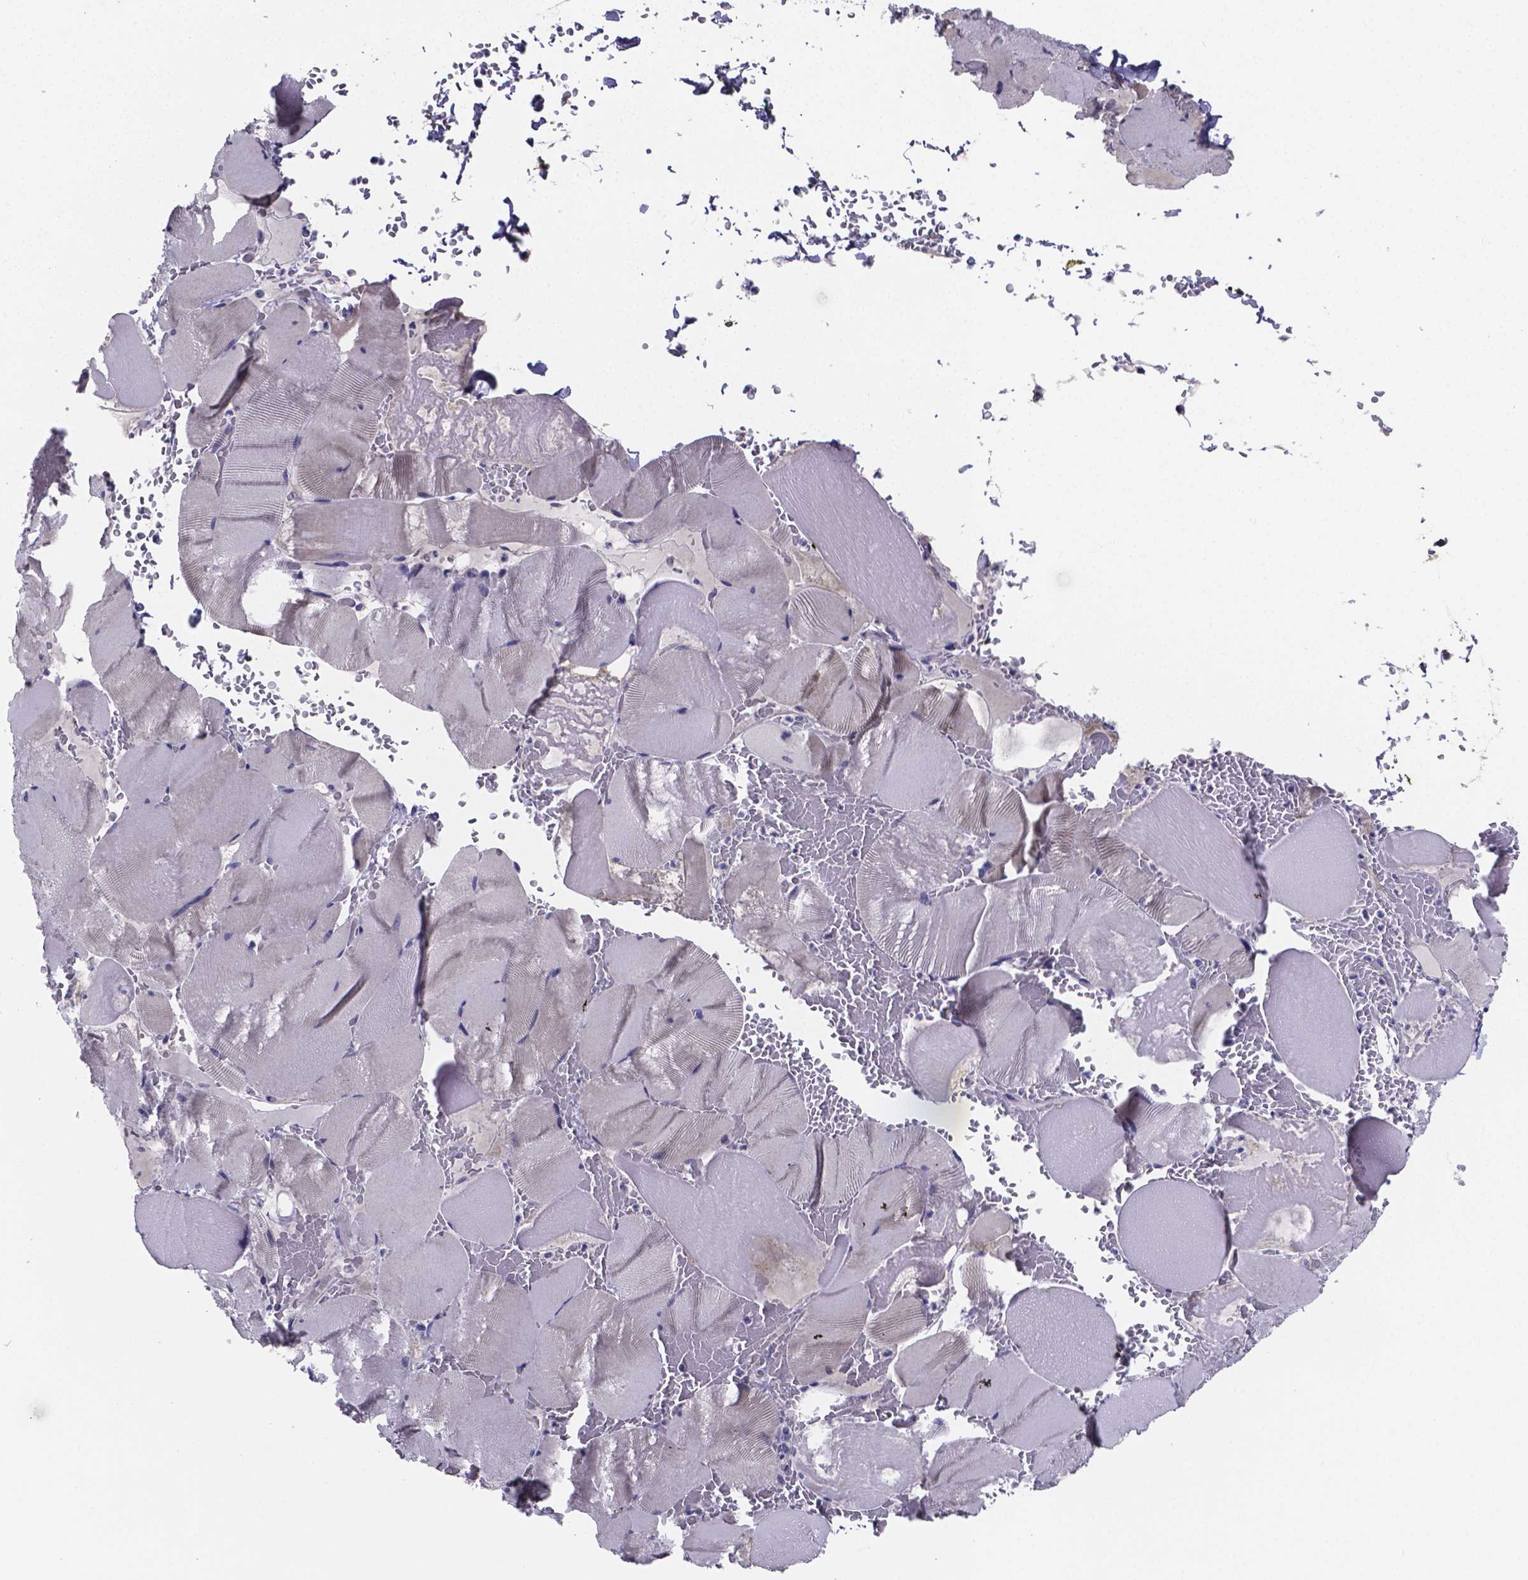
{"staining": {"intensity": "negative", "quantity": "none", "location": "none"}, "tissue": "skeletal muscle", "cell_type": "Myocytes", "image_type": "normal", "snomed": [{"axis": "morphology", "description": "Normal tissue, NOS"}, {"axis": "topography", "description": "Skeletal muscle"}], "caption": "Myocytes are negative for protein expression in normal human skeletal muscle. Brightfield microscopy of immunohistochemistry stained with DAB (brown) and hematoxylin (blue), captured at high magnification.", "gene": "SFRP4", "patient": {"sex": "male", "age": 56}}